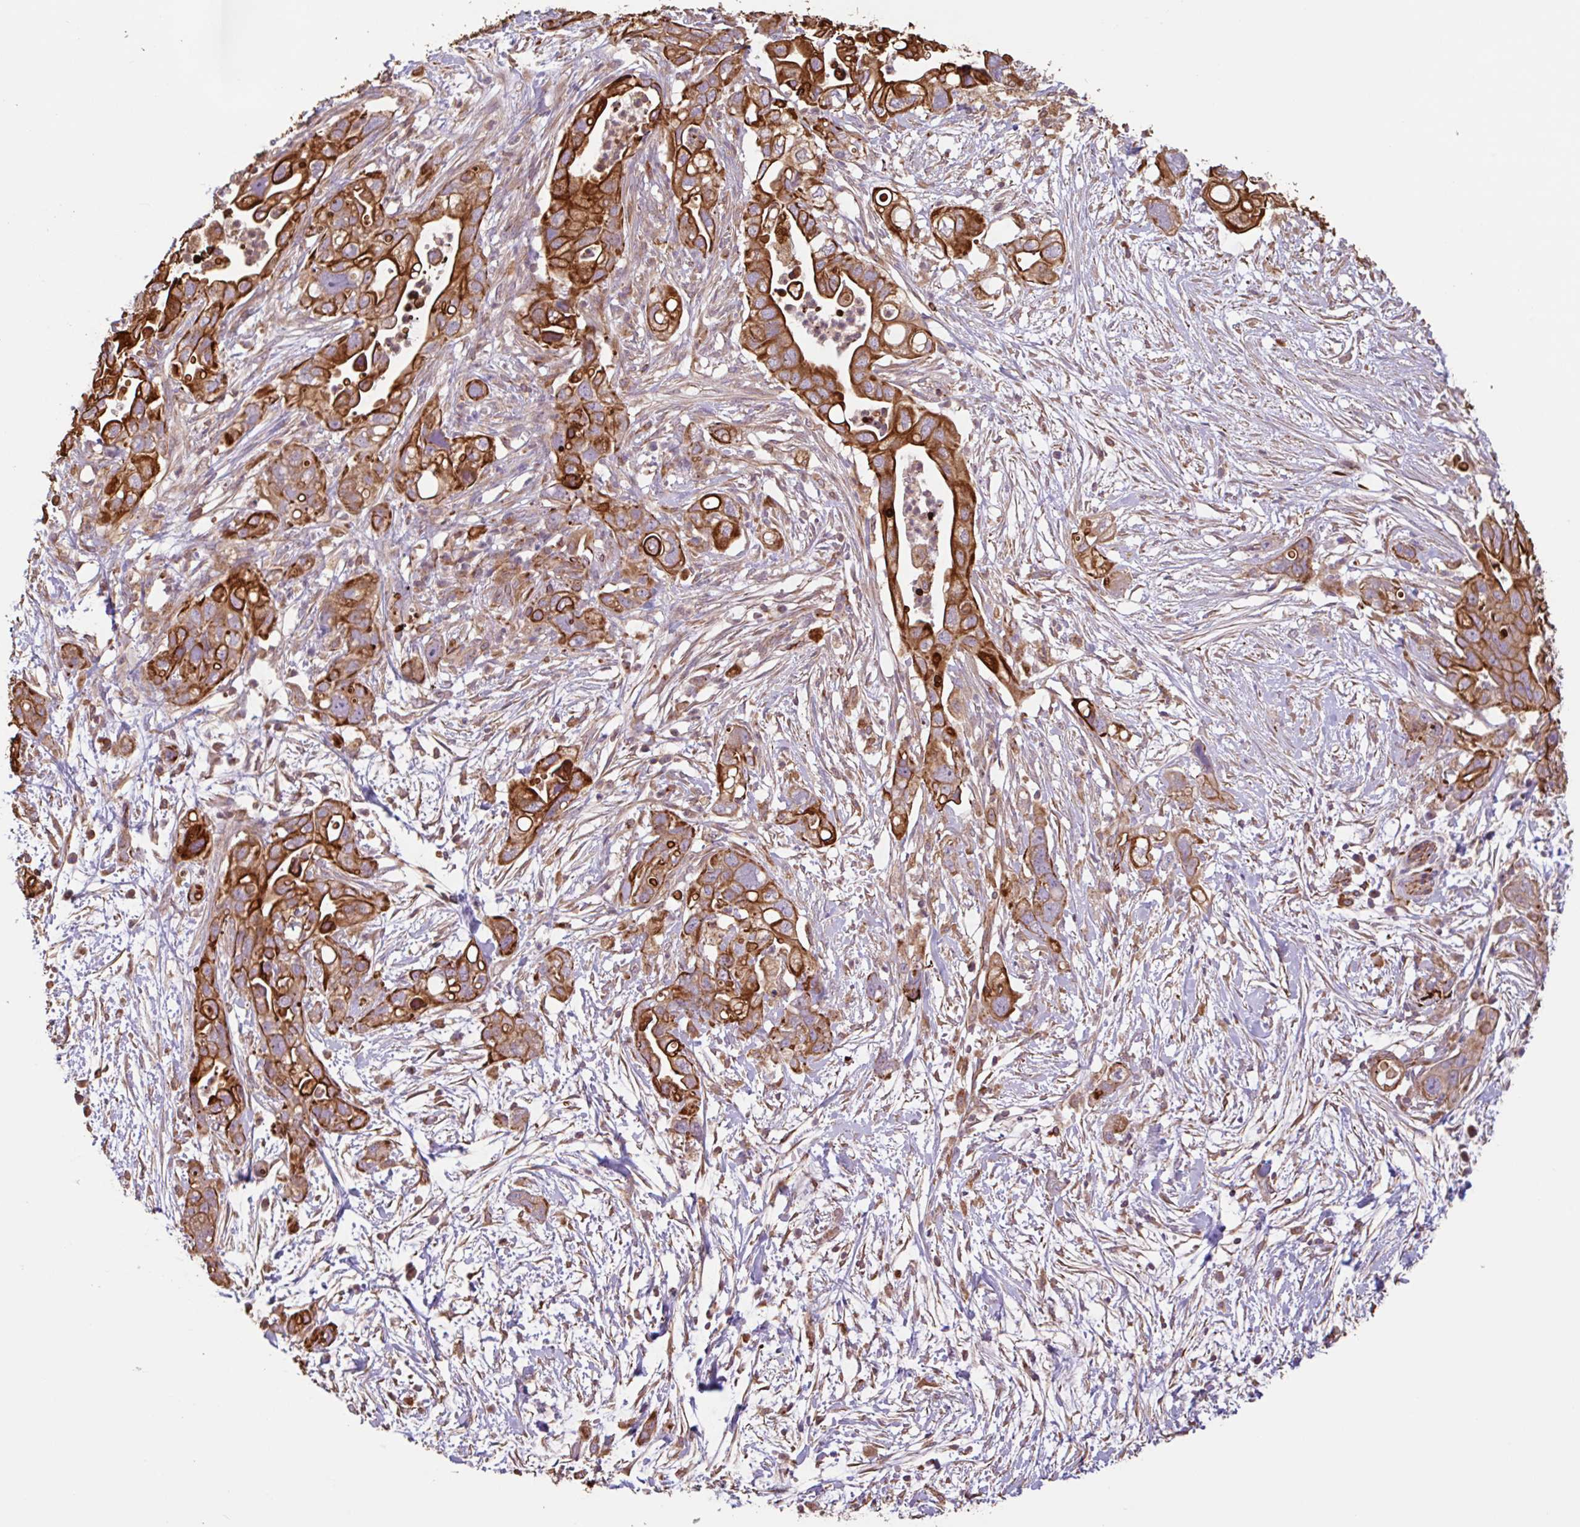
{"staining": {"intensity": "strong", "quantity": ">75%", "location": "cytoplasmic/membranous"}, "tissue": "pancreatic cancer", "cell_type": "Tumor cells", "image_type": "cancer", "snomed": [{"axis": "morphology", "description": "Adenocarcinoma, NOS"}, {"axis": "topography", "description": "Pancreas"}], "caption": "This photomicrograph demonstrates IHC staining of human pancreatic cancer (adenocarcinoma), with high strong cytoplasmic/membranous positivity in about >75% of tumor cells.", "gene": "ZNF790", "patient": {"sex": "female", "age": 72}}